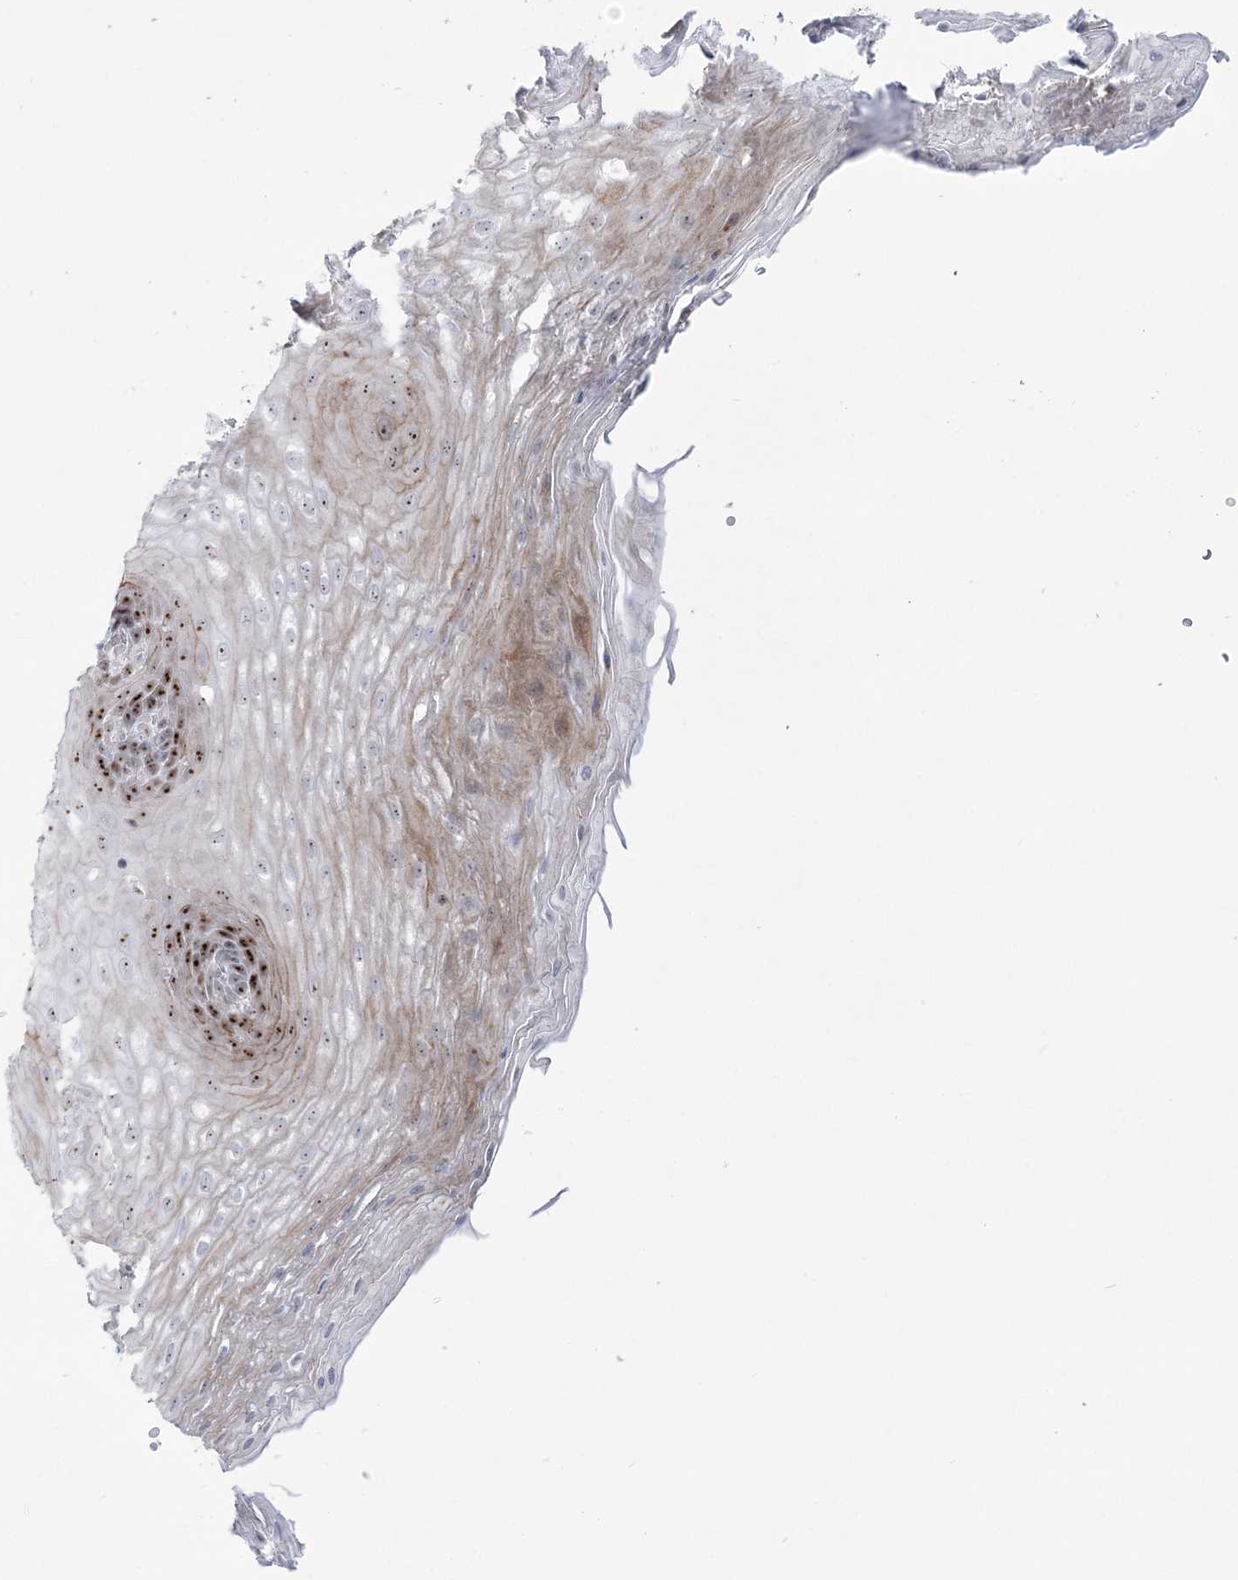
{"staining": {"intensity": "strong", "quantity": "25%-75%", "location": "nuclear"}, "tissue": "esophagus", "cell_type": "Squamous epithelial cells", "image_type": "normal", "snomed": [{"axis": "morphology", "description": "Normal tissue, NOS"}, {"axis": "topography", "description": "Esophagus"}], "caption": "Immunohistochemistry (DAB) staining of normal esophagus reveals strong nuclear protein staining in approximately 25%-75% of squamous epithelial cells. The staining is performed using DAB (3,3'-diaminobenzidine) brown chromogen to label protein expression. The nuclei are counter-stained blue using hematoxylin.", "gene": "DDX21", "patient": {"sex": "female", "age": 66}}